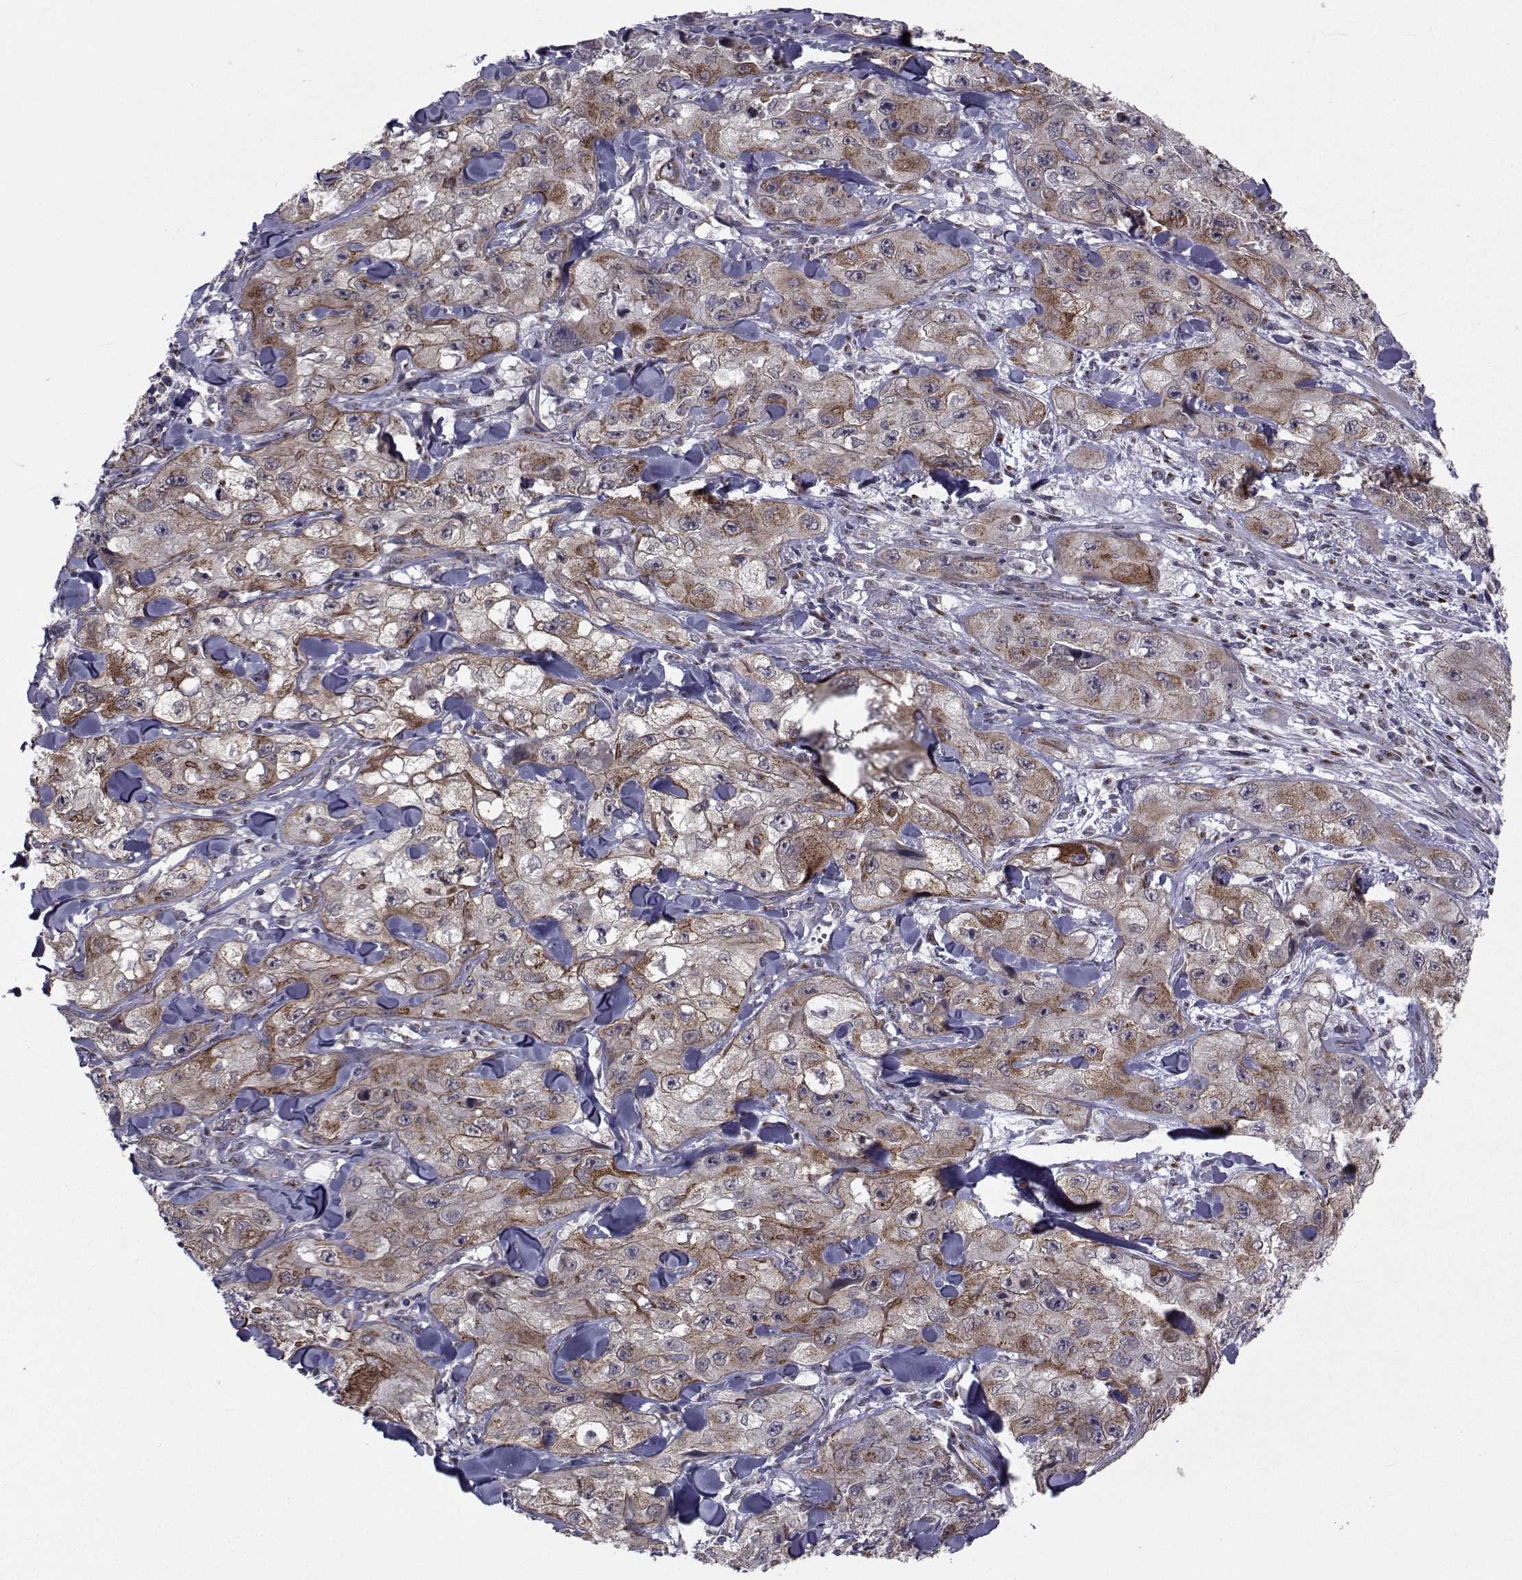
{"staining": {"intensity": "moderate", "quantity": "25%-75%", "location": "cytoplasmic/membranous"}, "tissue": "skin cancer", "cell_type": "Tumor cells", "image_type": "cancer", "snomed": [{"axis": "morphology", "description": "Squamous cell carcinoma, NOS"}, {"axis": "topography", "description": "Skin"}, {"axis": "topography", "description": "Subcutis"}], "caption": "Moderate cytoplasmic/membranous expression for a protein is identified in approximately 25%-75% of tumor cells of skin squamous cell carcinoma using immunohistochemistry (IHC).", "gene": "ATP6V1C2", "patient": {"sex": "male", "age": 73}}